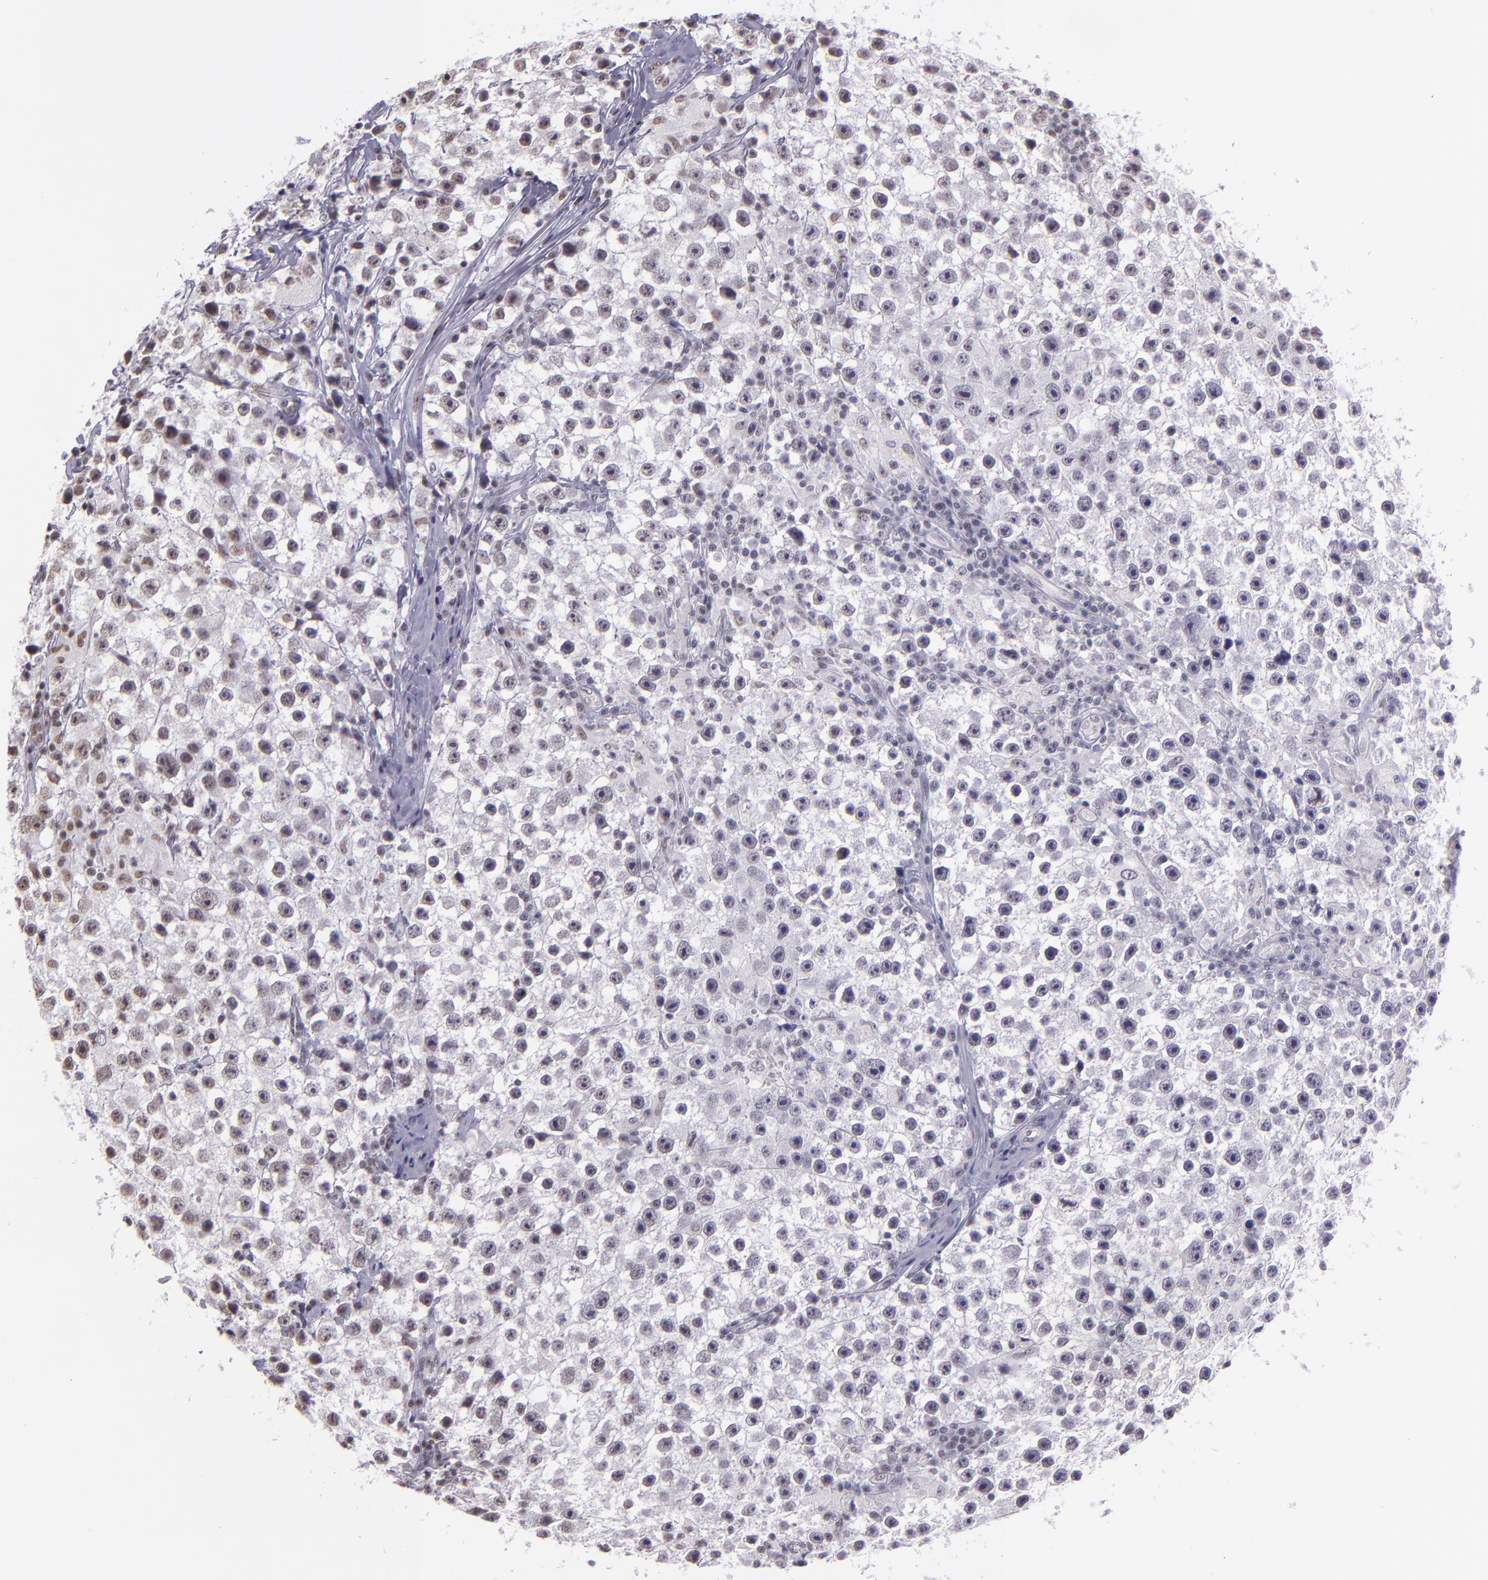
{"staining": {"intensity": "weak", "quantity": "<25%", "location": "nuclear"}, "tissue": "testis cancer", "cell_type": "Tumor cells", "image_type": "cancer", "snomed": [{"axis": "morphology", "description": "Seminoma, NOS"}, {"axis": "topography", "description": "Testis"}], "caption": "Immunohistochemistry (IHC) photomicrograph of testis cancer stained for a protein (brown), which exhibits no positivity in tumor cells.", "gene": "USF1", "patient": {"sex": "male", "age": 35}}